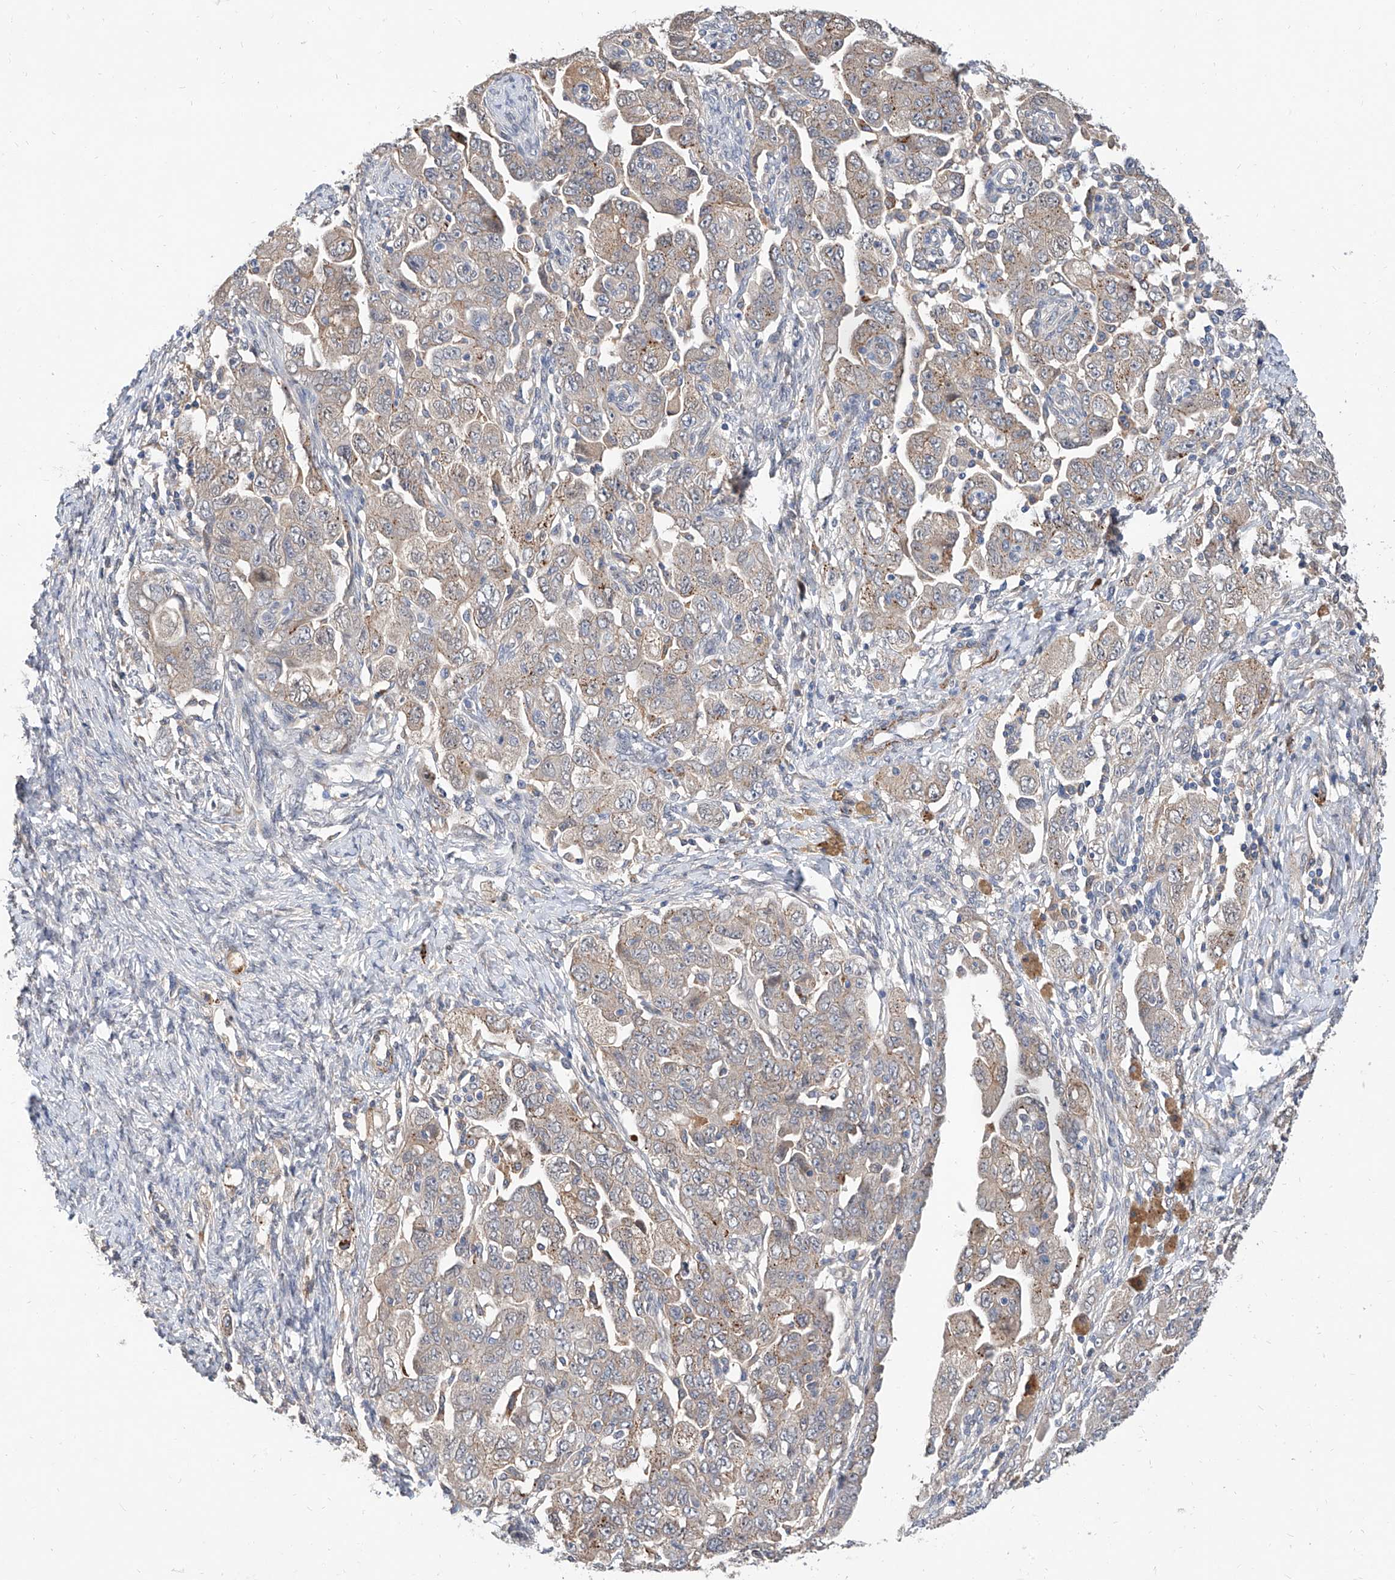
{"staining": {"intensity": "moderate", "quantity": "<25%", "location": "cytoplasmic/membranous"}, "tissue": "ovarian cancer", "cell_type": "Tumor cells", "image_type": "cancer", "snomed": [{"axis": "morphology", "description": "Carcinoma, NOS"}, {"axis": "morphology", "description": "Cystadenocarcinoma, serous, NOS"}, {"axis": "topography", "description": "Ovary"}], "caption": "Immunohistochemical staining of ovarian cancer (serous cystadenocarcinoma) displays low levels of moderate cytoplasmic/membranous protein positivity in about <25% of tumor cells.", "gene": "MAGEE2", "patient": {"sex": "female", "age": 69}}